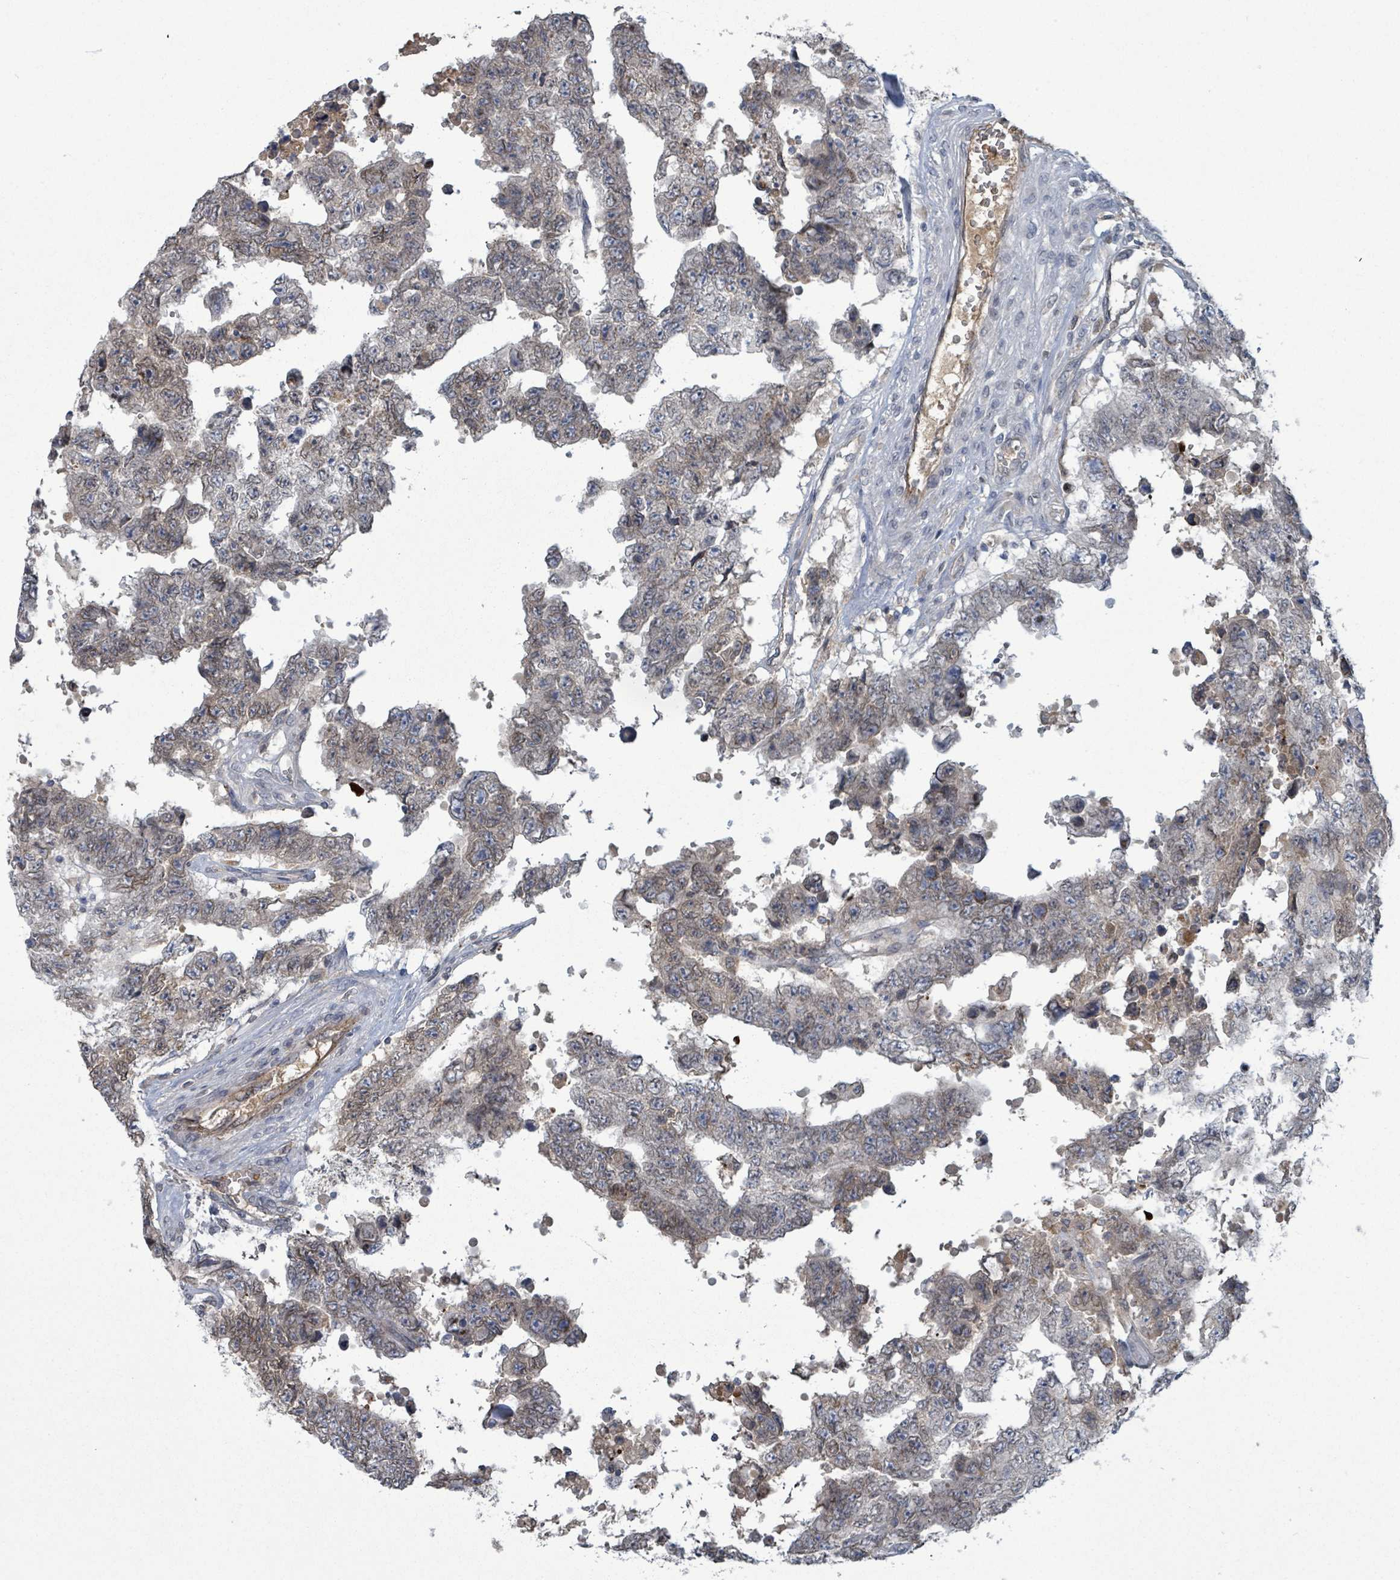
{"staining": {"intensity": "negative", "quantity": "none", "location": "none"}, "tissue": "testis cancer", "cell_type": "Tumor cells", "image_type": "cancer", "snomed": [{"axis": "morphology", "description": "Normal tissue, NOS"}, {"axis": "morphology", "description": "Carcinoma, Embryonal, NOS"}, {"axis": "topography", "description": "Testis"}, {"axis": "topography", "description": "Epididymis"}], "caption": "IHC of embryonal carcinoma (testis) reveals no expression in tumor cells.", "gene": "GRM8", "patient": {"sex": "male", "age": 25}}